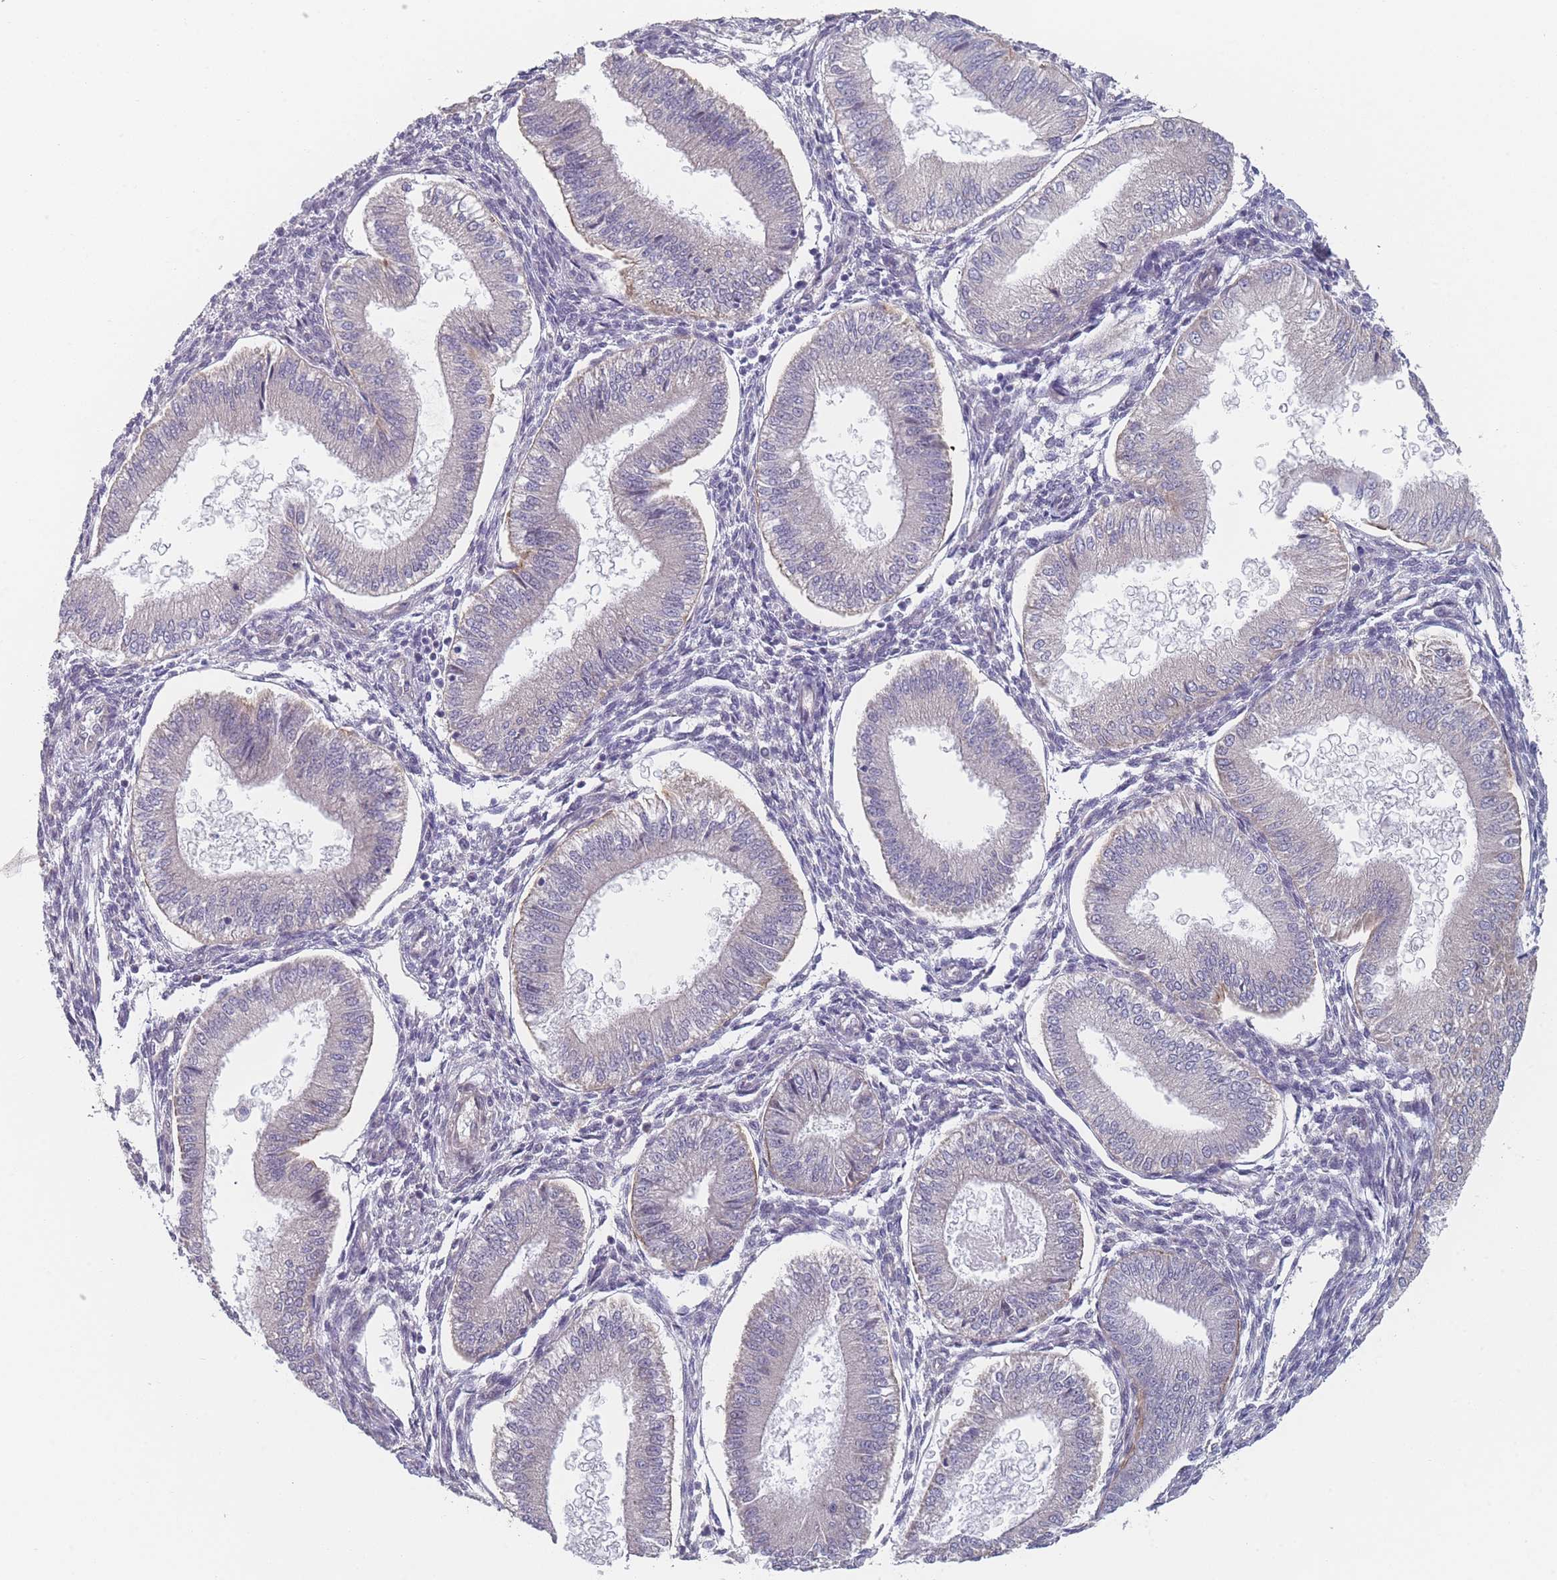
{"staining": {"intensity": "negative", "quantity": "none", "location": "none"}, "tissue": "endometrium", "cell_type": "Cells in endometrial stroma", "image_type": "normal", "snomed": [{"axis": "morphology", "description": "Normal tissue, NOS"}, {"axis": "topography", "description": "Endometrium"}], "caption": "Immunohistochemistry (IHC) image of unremarkable endometrium: endometrium stained with DAB reveals no significant protein expression in cells in endometrial stroma. (DAB (3,3'-diaminobenzidine) immunohistochemistry with hematoxylin counter stain).", "gene": "ANKRD10", "patient": {"sex": "female", "age": 39}}